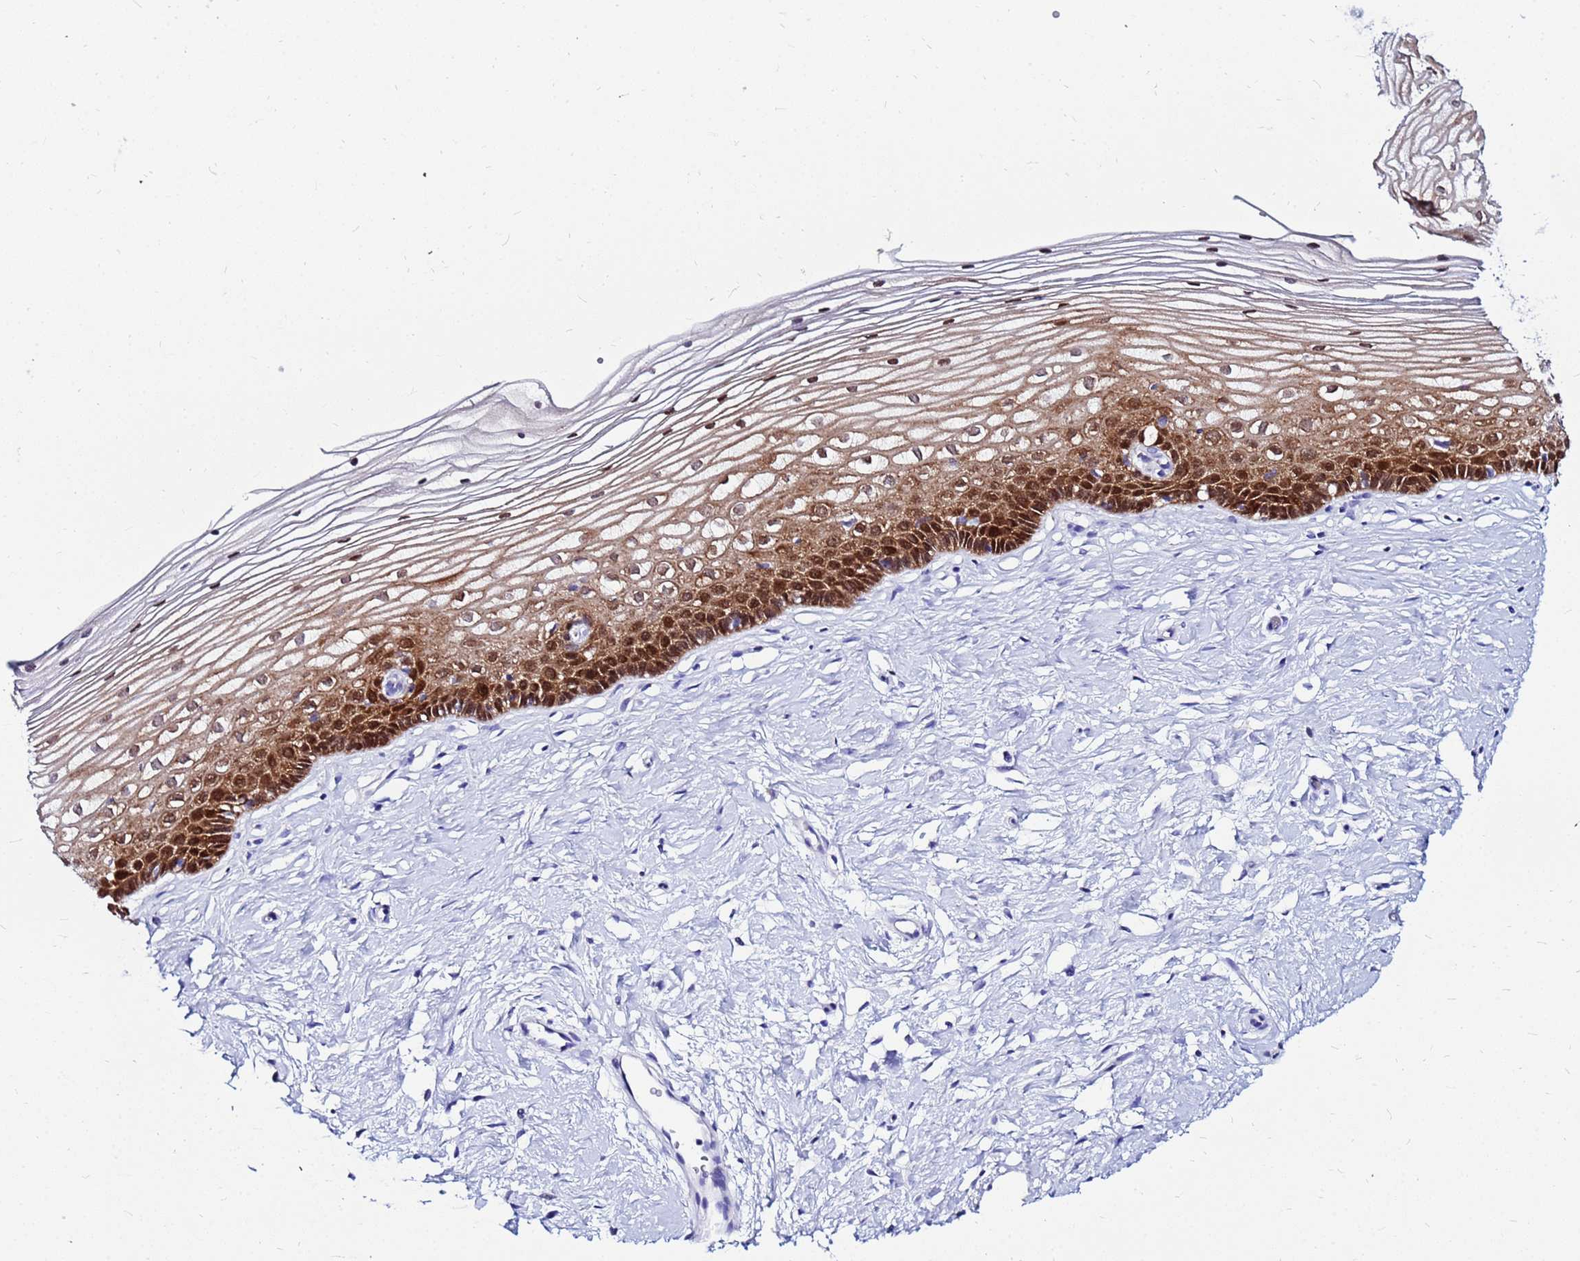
{"staining": {"intensity": "negative", "quantity": "none", "location": "none"}, "tissue": "cervix", "cell_type": "Glandular cells", "image_type": "normal", "snomed": [{"axis": "morphology", "description": "Normal tissue, NOS"}, {"axis": "topography", "description": "Cervix"}], "caption": "Immunohistochemistry histopathology image of unremarkable cervix: human cervix stained with DAB (3,3'-diaminobenzidine) demonstrates no significant protein positivity in glandular cells. (Stains: DAB immunohistochemistry with hematoxylin counter stain, Microscopy: brightfield microscopy at high magnification).", "gene": "PPP1R14C", "patient": {"sex": "female", "age": 40}}